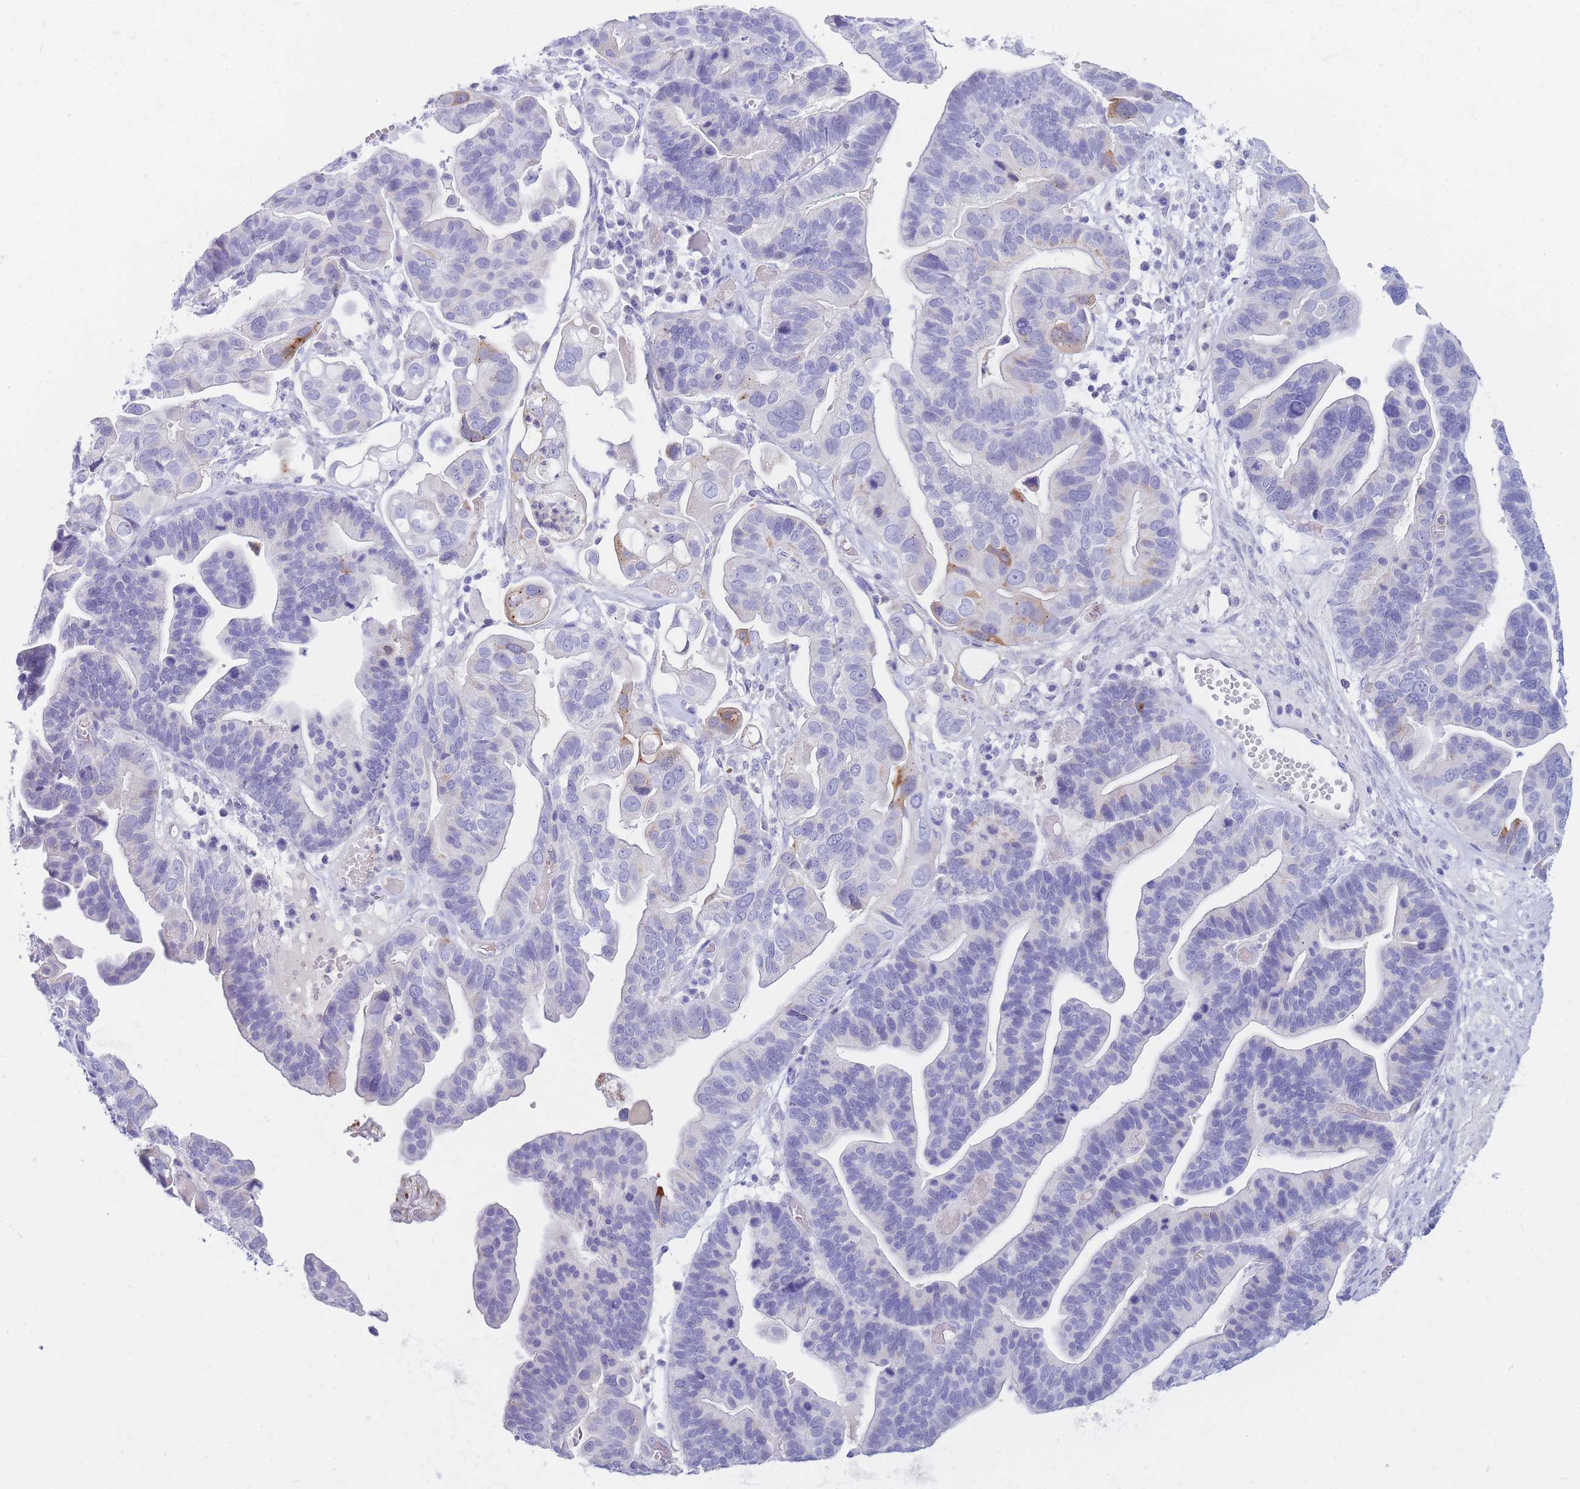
{"staining": {"intensity": "moderate", "quantity": "<25%", "location": "cytoplasmic/membranous"}, "tissue": "ovarian cancer", "cell_type": "Tumor cells", "image_type": "cancer", "snomed": [{"axis": "morphology", "description": "Cystadenocarcinoma, serous, NOS"}, {"axis": "topography", "description": "Ovary"}], "caption": "DAB (3,3'-diaminobenzidine) immunohistochemical staining of ovarian cancer displays moderate cytoplasmic/membranous protein positivity in approximately <25% of tumor cells.", "gene": "NKX1-2", "patient": {"sex": "female", "age": 56}}